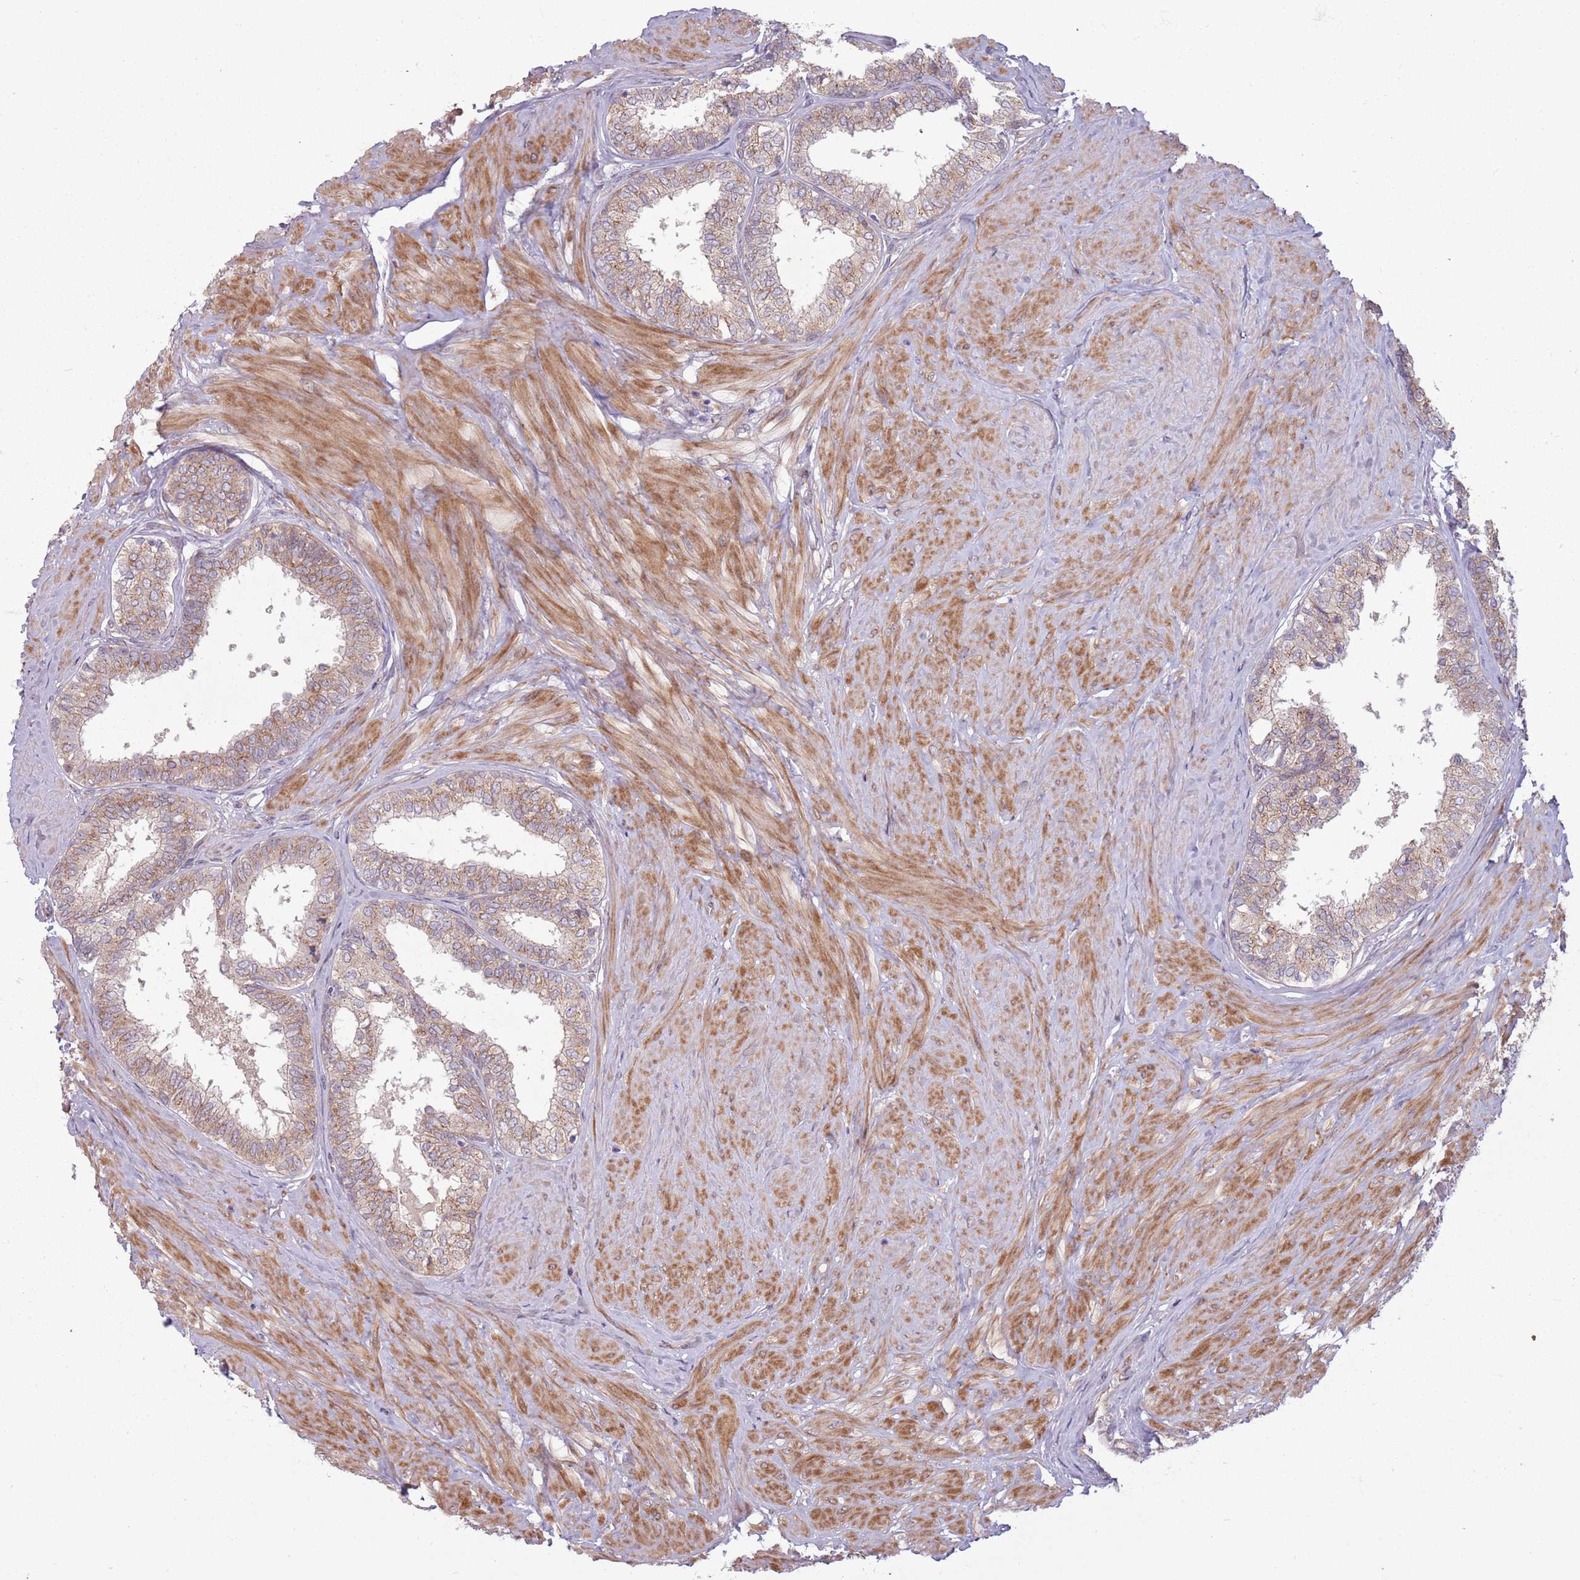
{"staining": {"intensity": "moderate", "quantity": "25%-75%", "location": "cytoplasmic/membranous"}, "tissue": "prostate", "cell_type": "Glandular cells", "image_type": "normal", "snomed": [{"axis": "morphology", "description": "Normal tissue, NOS"}, {"axis": "topography", "description": "Prostate"}], "caption": "This histopathology image displays unremarkable prostate stained with immunohistochemistry (IHC) to label a protein in brown. The cytoplasmic/membranous of glandular cells show moderate positivity for the protein. Nuclei are counter-stained blue.", "gene": "CCDC150", "patient": {"sex": "male", "age": 48}}